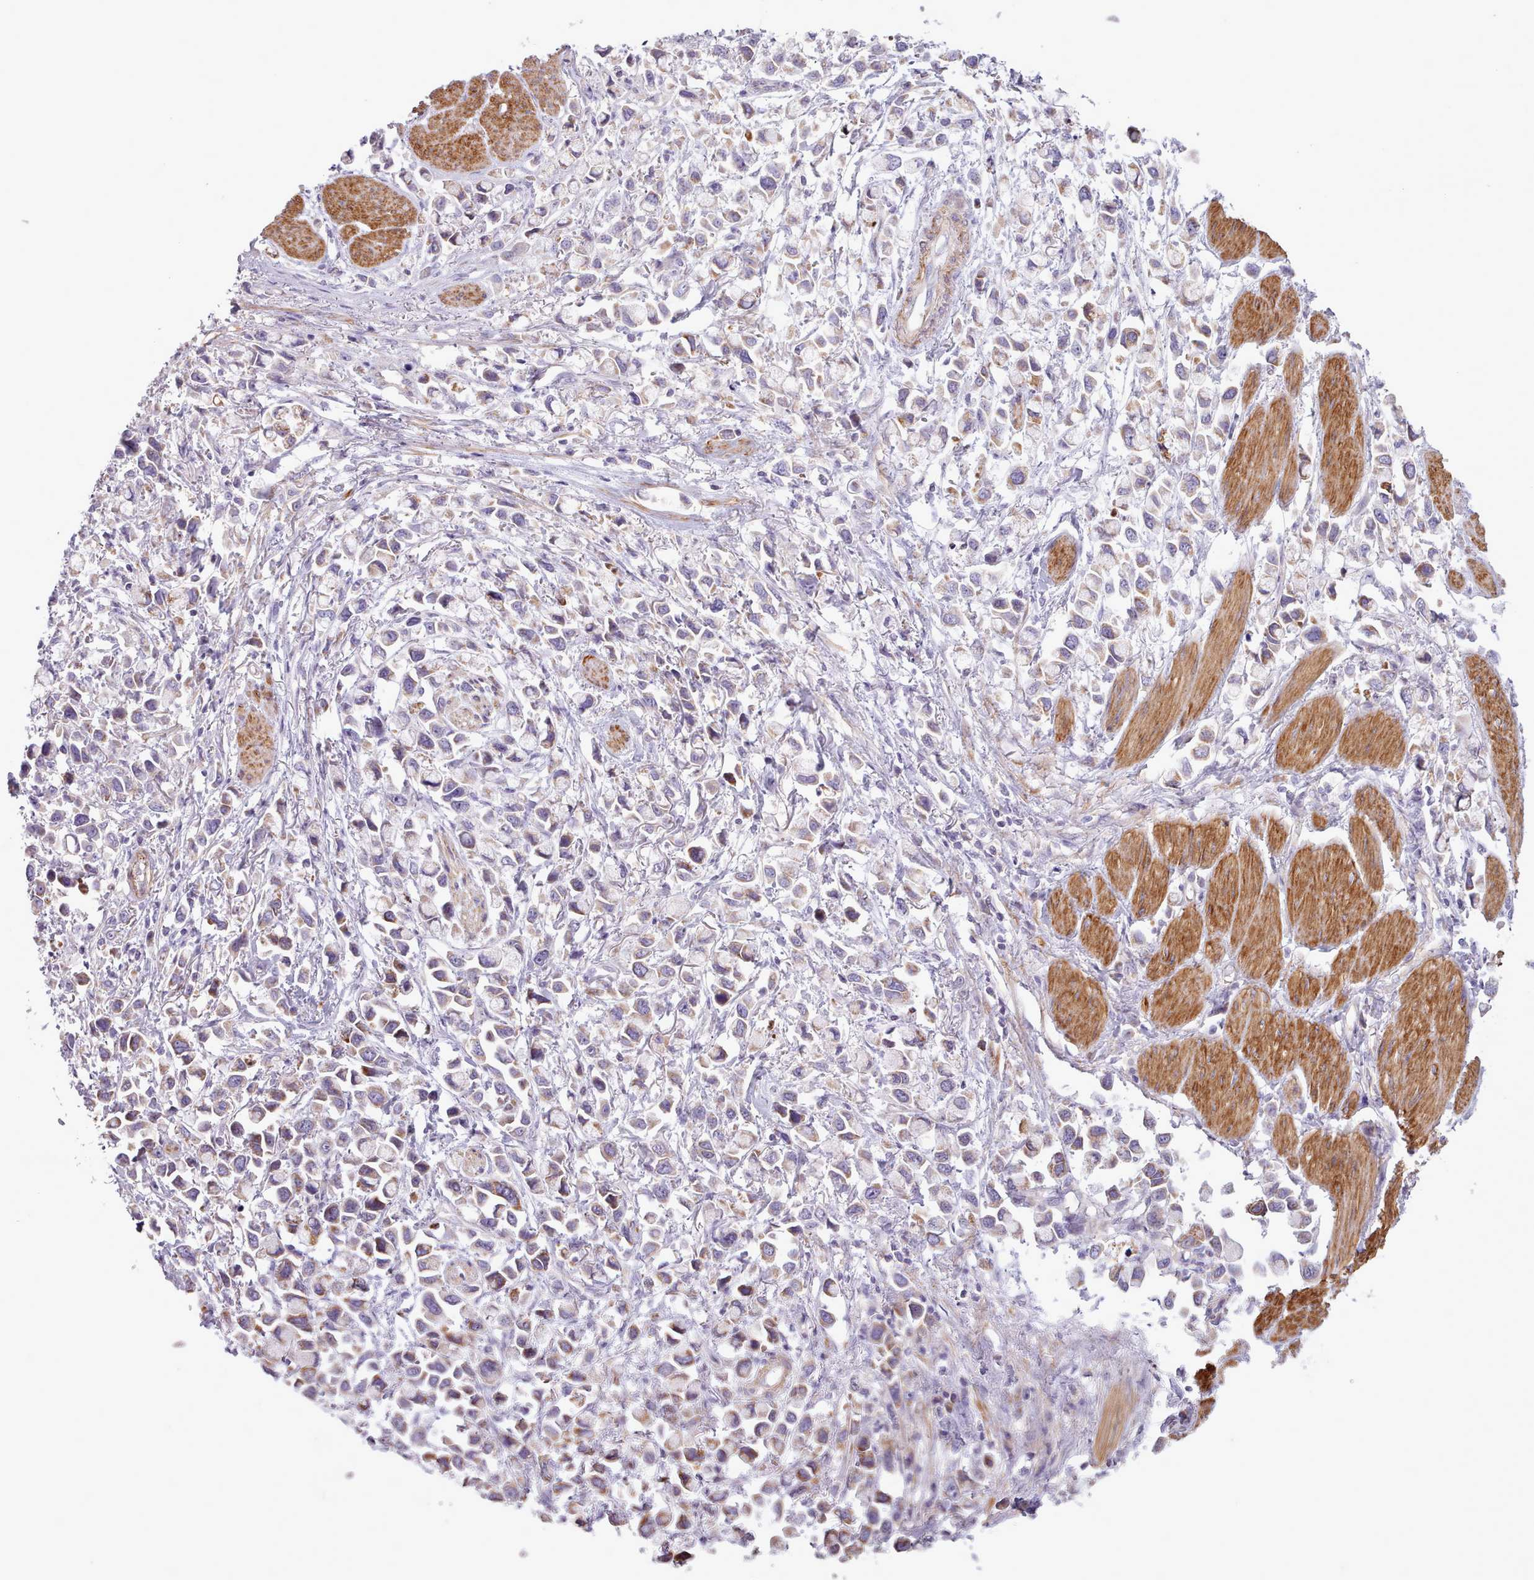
{"staining": {"intensity": "negative", "quantity": "none", "location": "none"}, "tissue": "stomach cancer", "cell_type": "Tumor cells", "image_type": "cancer", "snomed": [{"axis": "morphology", "description": "Adenocarcinoma, NOS"}, {"axis": "topography", "description": "Stomach"}], "caption": "The IHC micrograph has no significant positivity in tumor cells of adenocarcinoma (stomach) tissue.", "gene": "AVL9", "patient": {"sex": "female", "age": 81}}